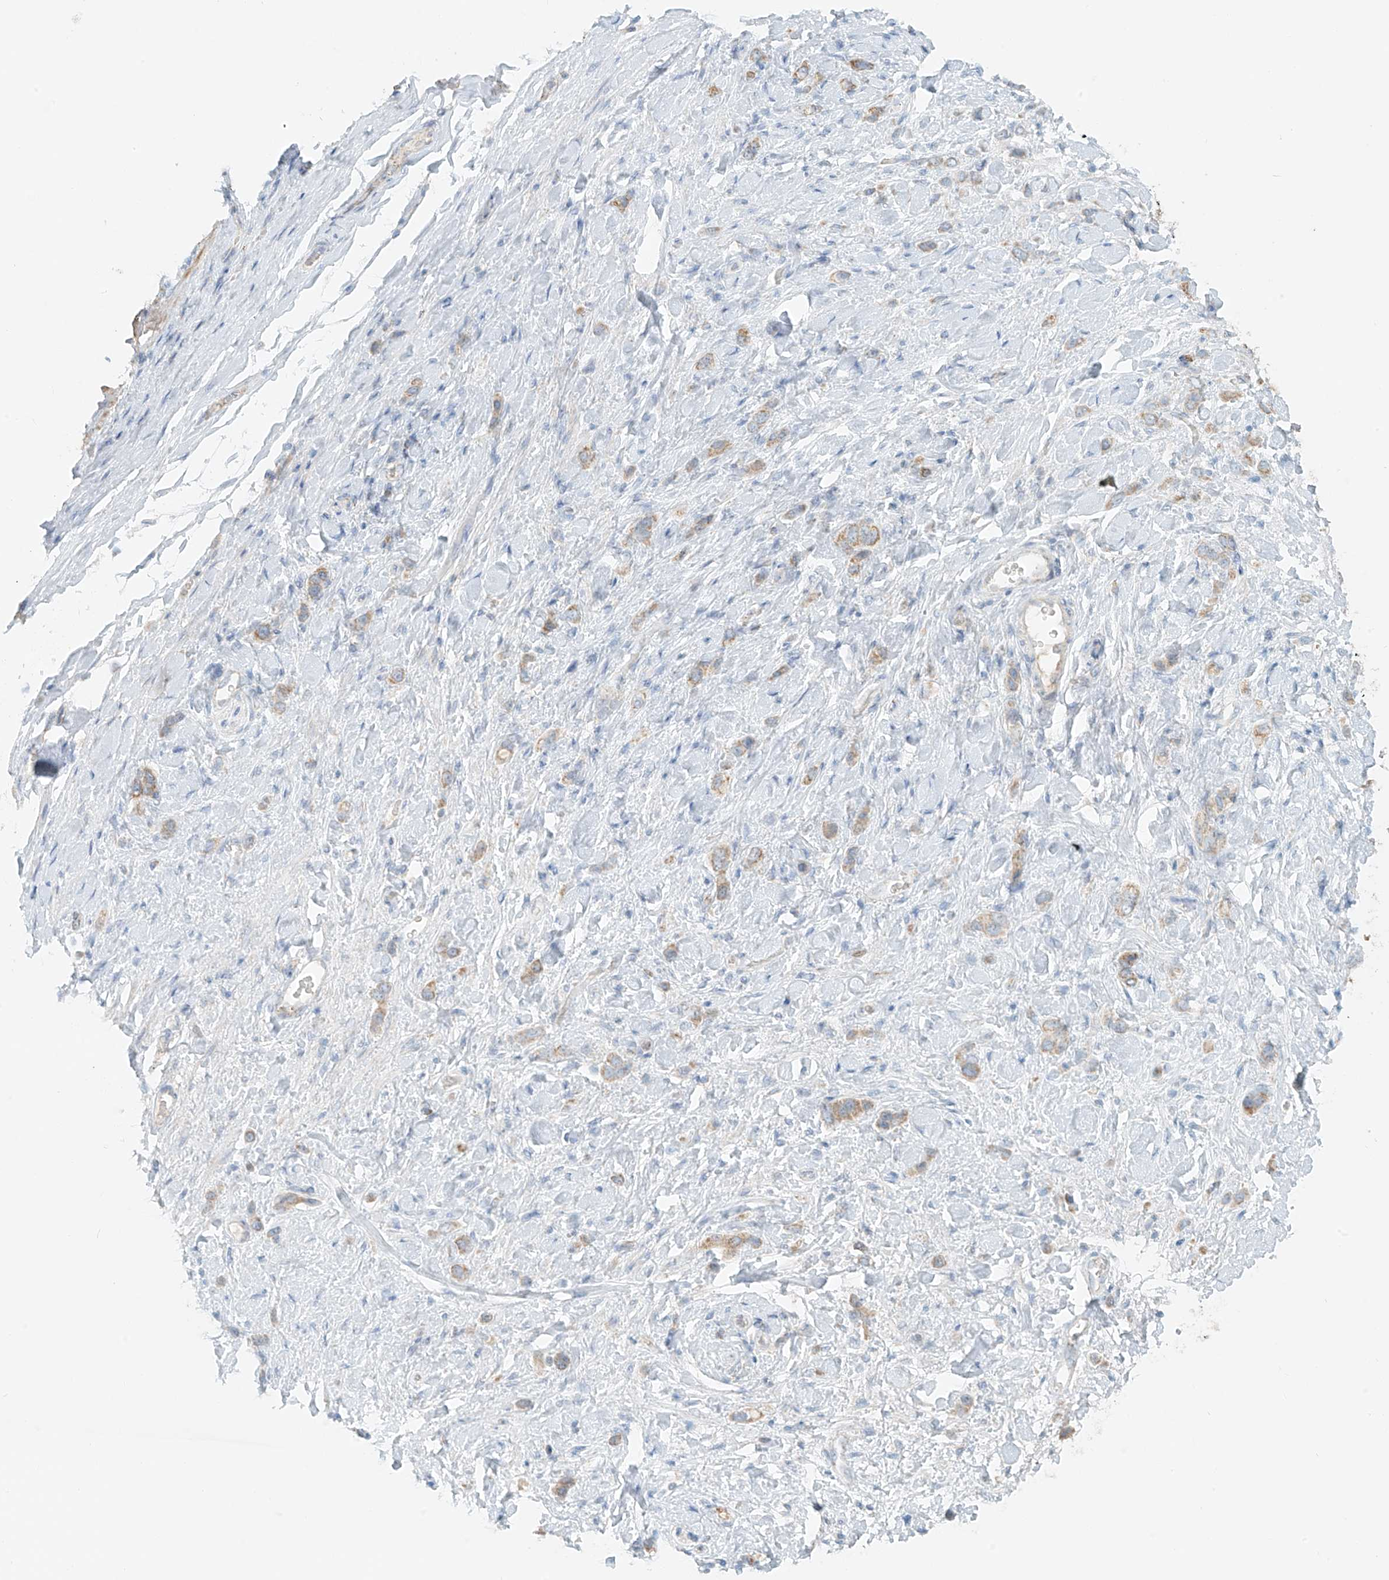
{"staining": {"intensity": "moderate", "quantity": ">75%", "location": "cytoplasmic/membranous"}, "tissue": "stomach cancer", "cell_type": "Tumor cells", "image_type": "cancer", "snomed": [{"axis": "morphology", "description": "Adenocarcinoma, NOS"}, {"axis": "topography", "description": "Stomach"}], "caption": "Protein staining of adenocarcinoma (stomach) tissue exhibits moderate cytoplasmic/membranous expression in about >75% of tumor cells.", "gene": "UST", "patient": {"sex": "female", "age": 65}}